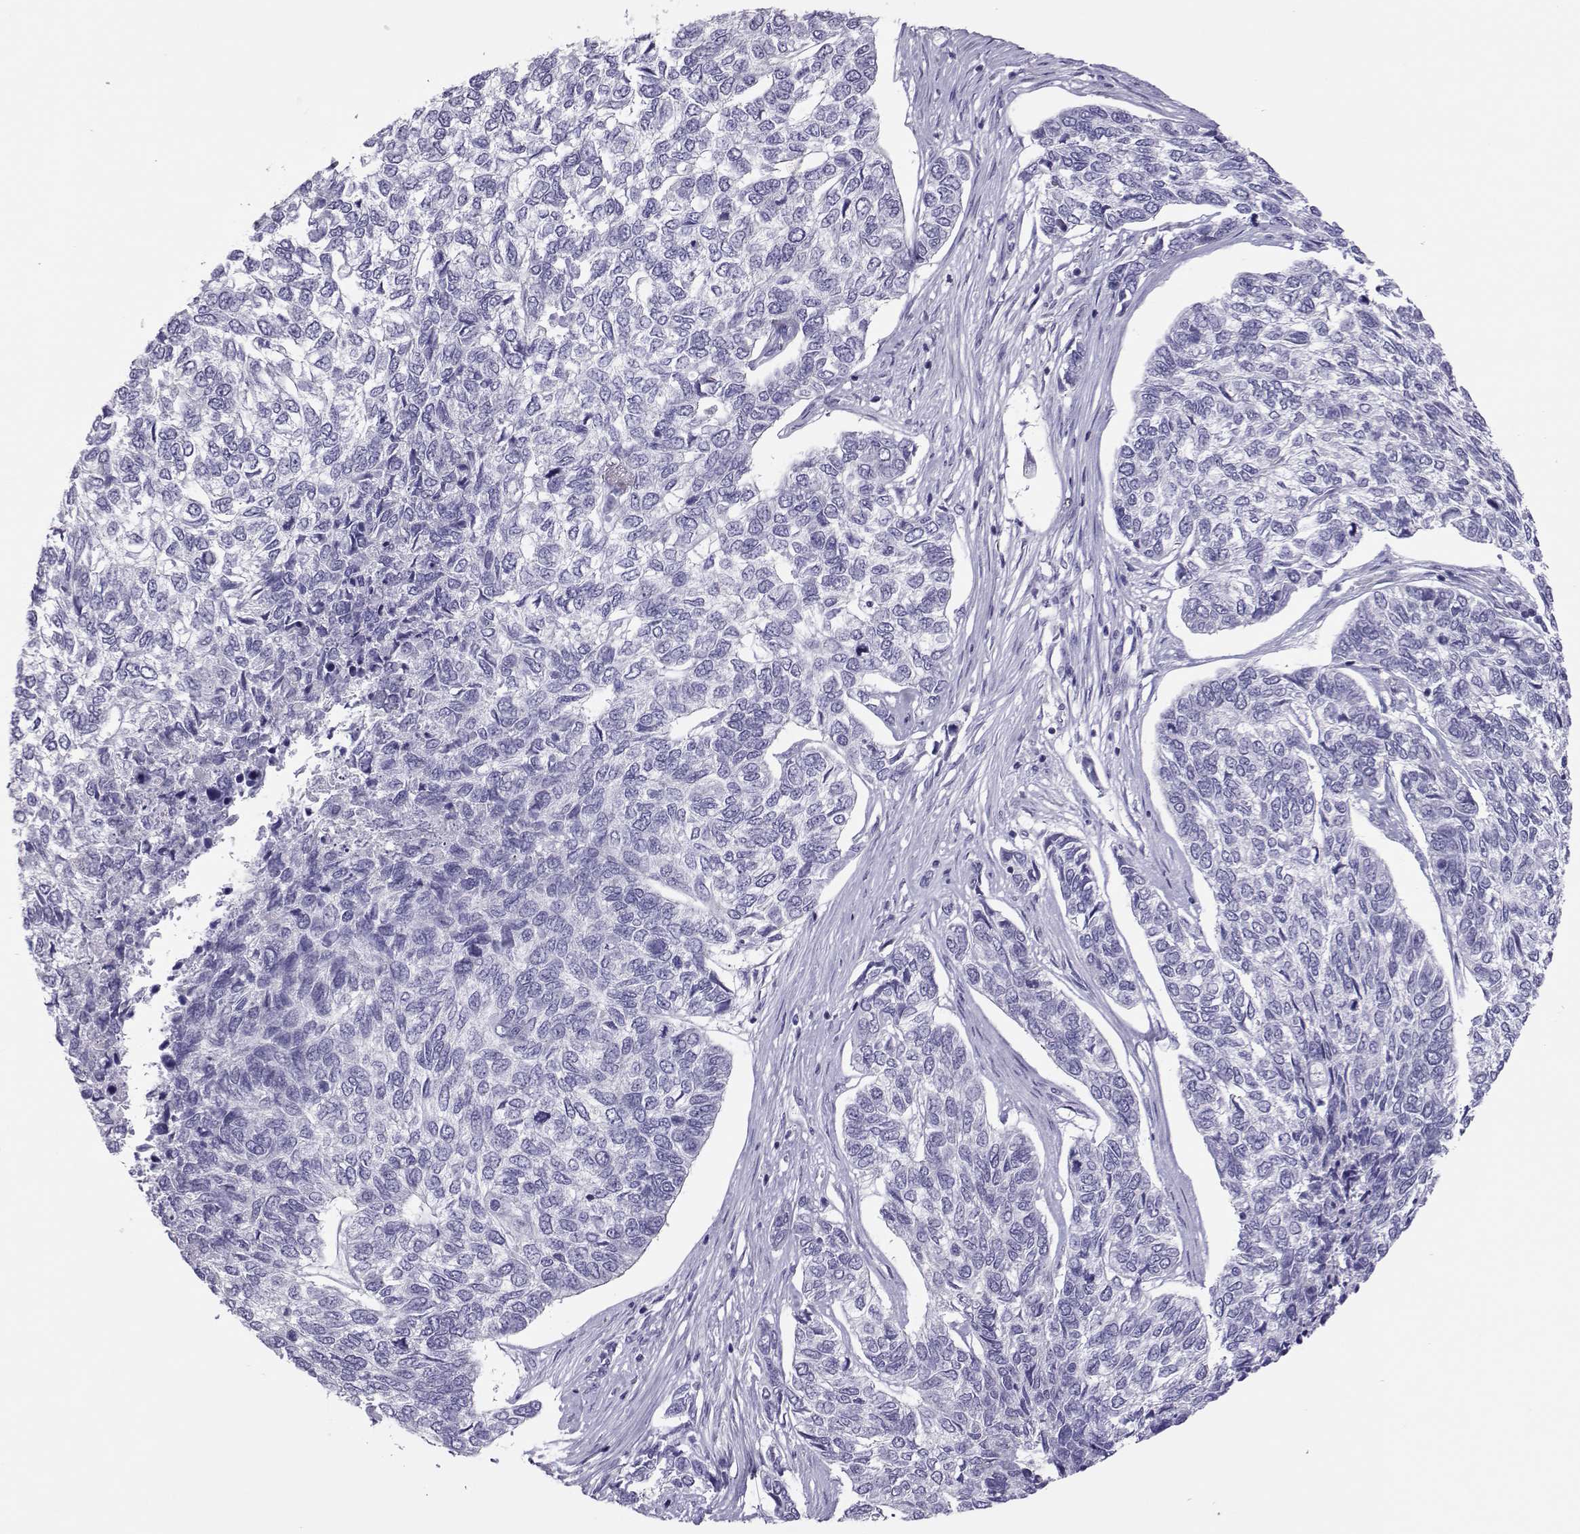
{"staining": {"intensity": "negative", "quantity": "none", "location": "none"}, "tissue": "skin cancer", "cell_type": "Tumor cells", "image_type": "cancer", "snomed": [{"axis": "morphology", "description": "Basal cell carcinoma"}, {"axis": "topography", "description": "Skin"}], "caption": "IHC photomicrograph of neoplastic tissue: human basal cell carcinoma (skin) stained with DAB exhibits no significant protein staining in tumor cells.", "gene": "TRPM7", "patient": {"sex": "female", "age": 65}}